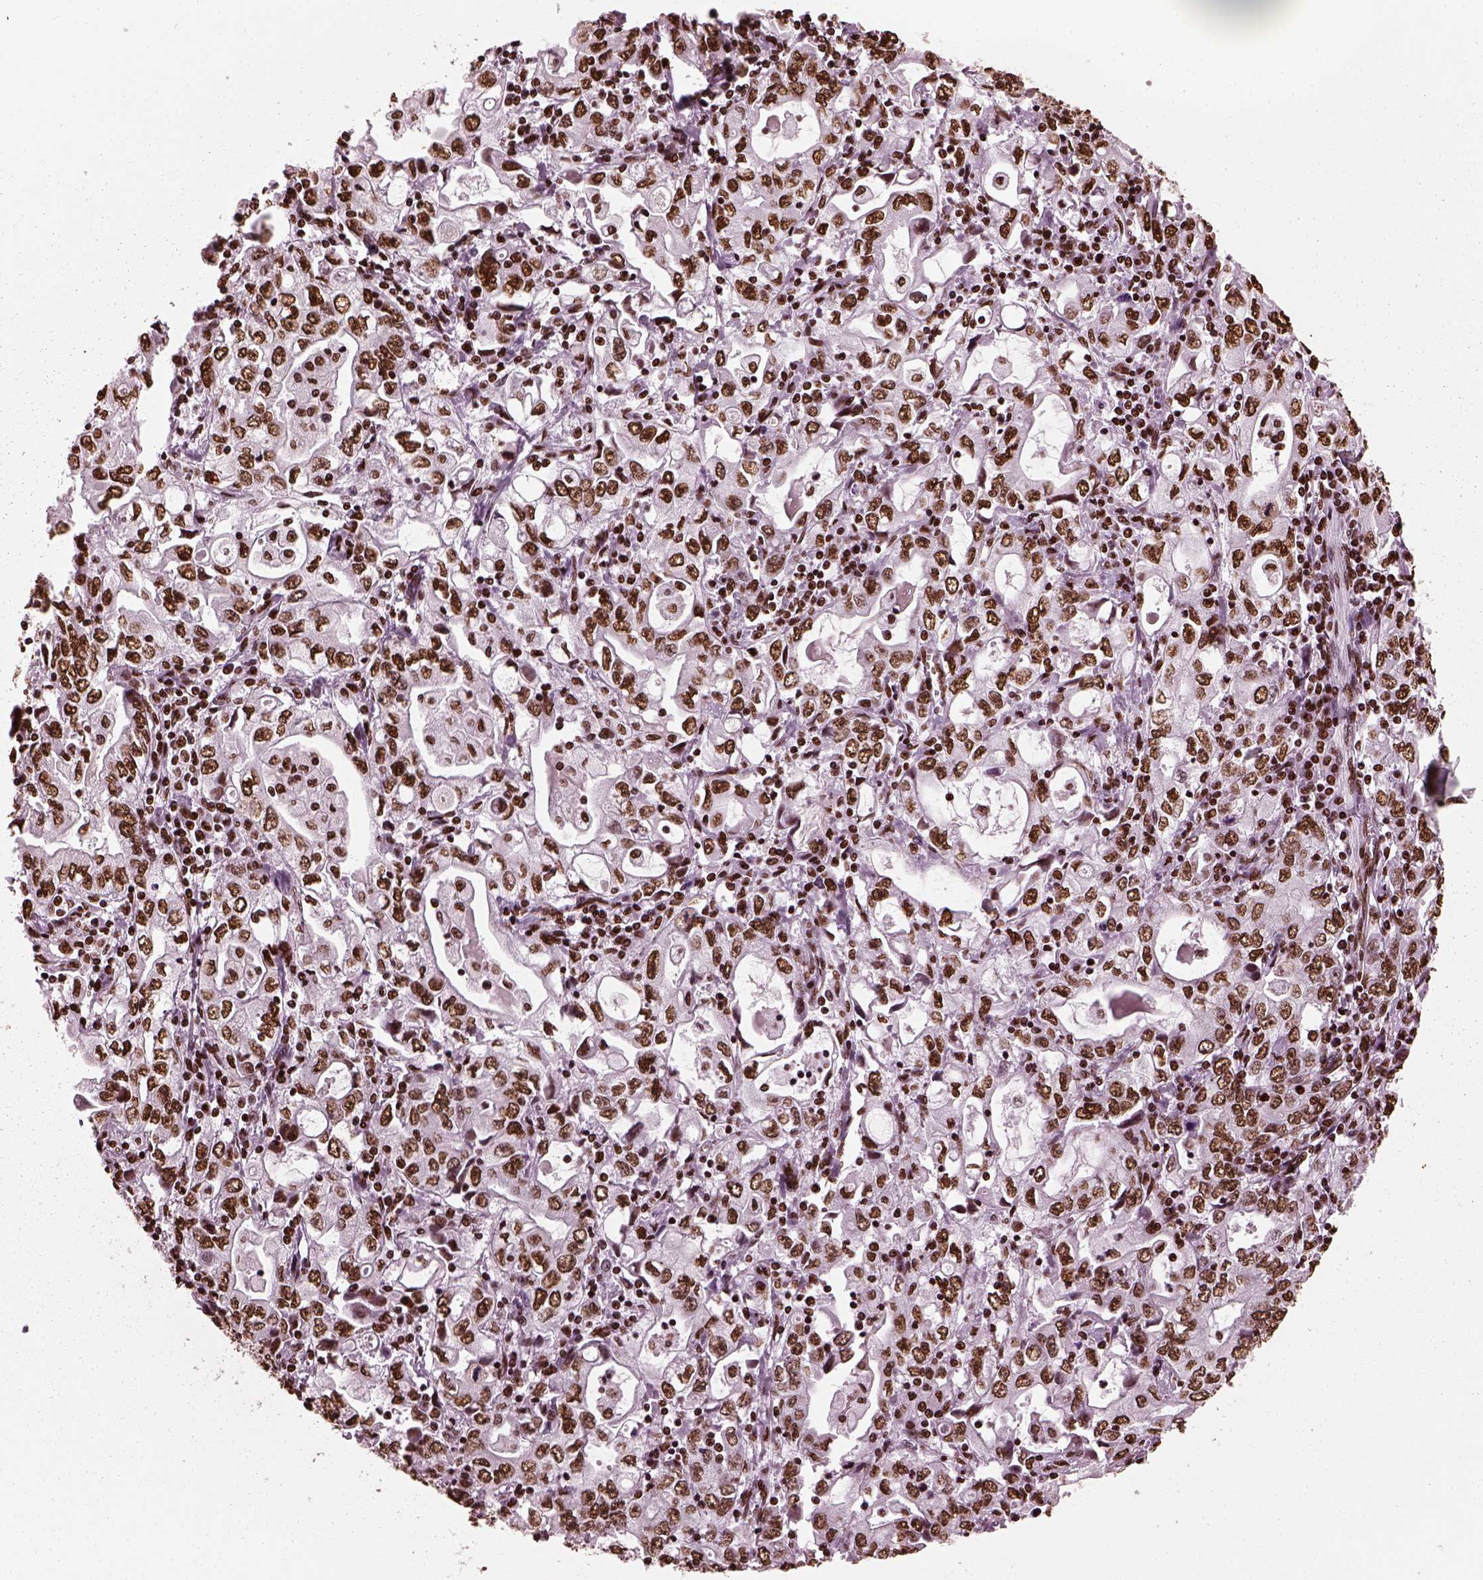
{"staining": {"intensity": "strong", "quantity": ">75%", "location": "nuclear"}, "tissue": "stomach cancer", "cell_type": "Tumor cells", "image_type": "cancer", "snomed": [{"axis": "morphology", "description": "Adenocarcinoma, NOS"}, {"axis": "topography", "description": "Stomach, lower"}], "caption": "Strong nuclear expression for a protein is appreciated in approximately >75% of tumor cells of stomach cancer using immunohistochemistry.", "gene": "CBFA2T3", "patient": {"sex": "female", "age": 72}}